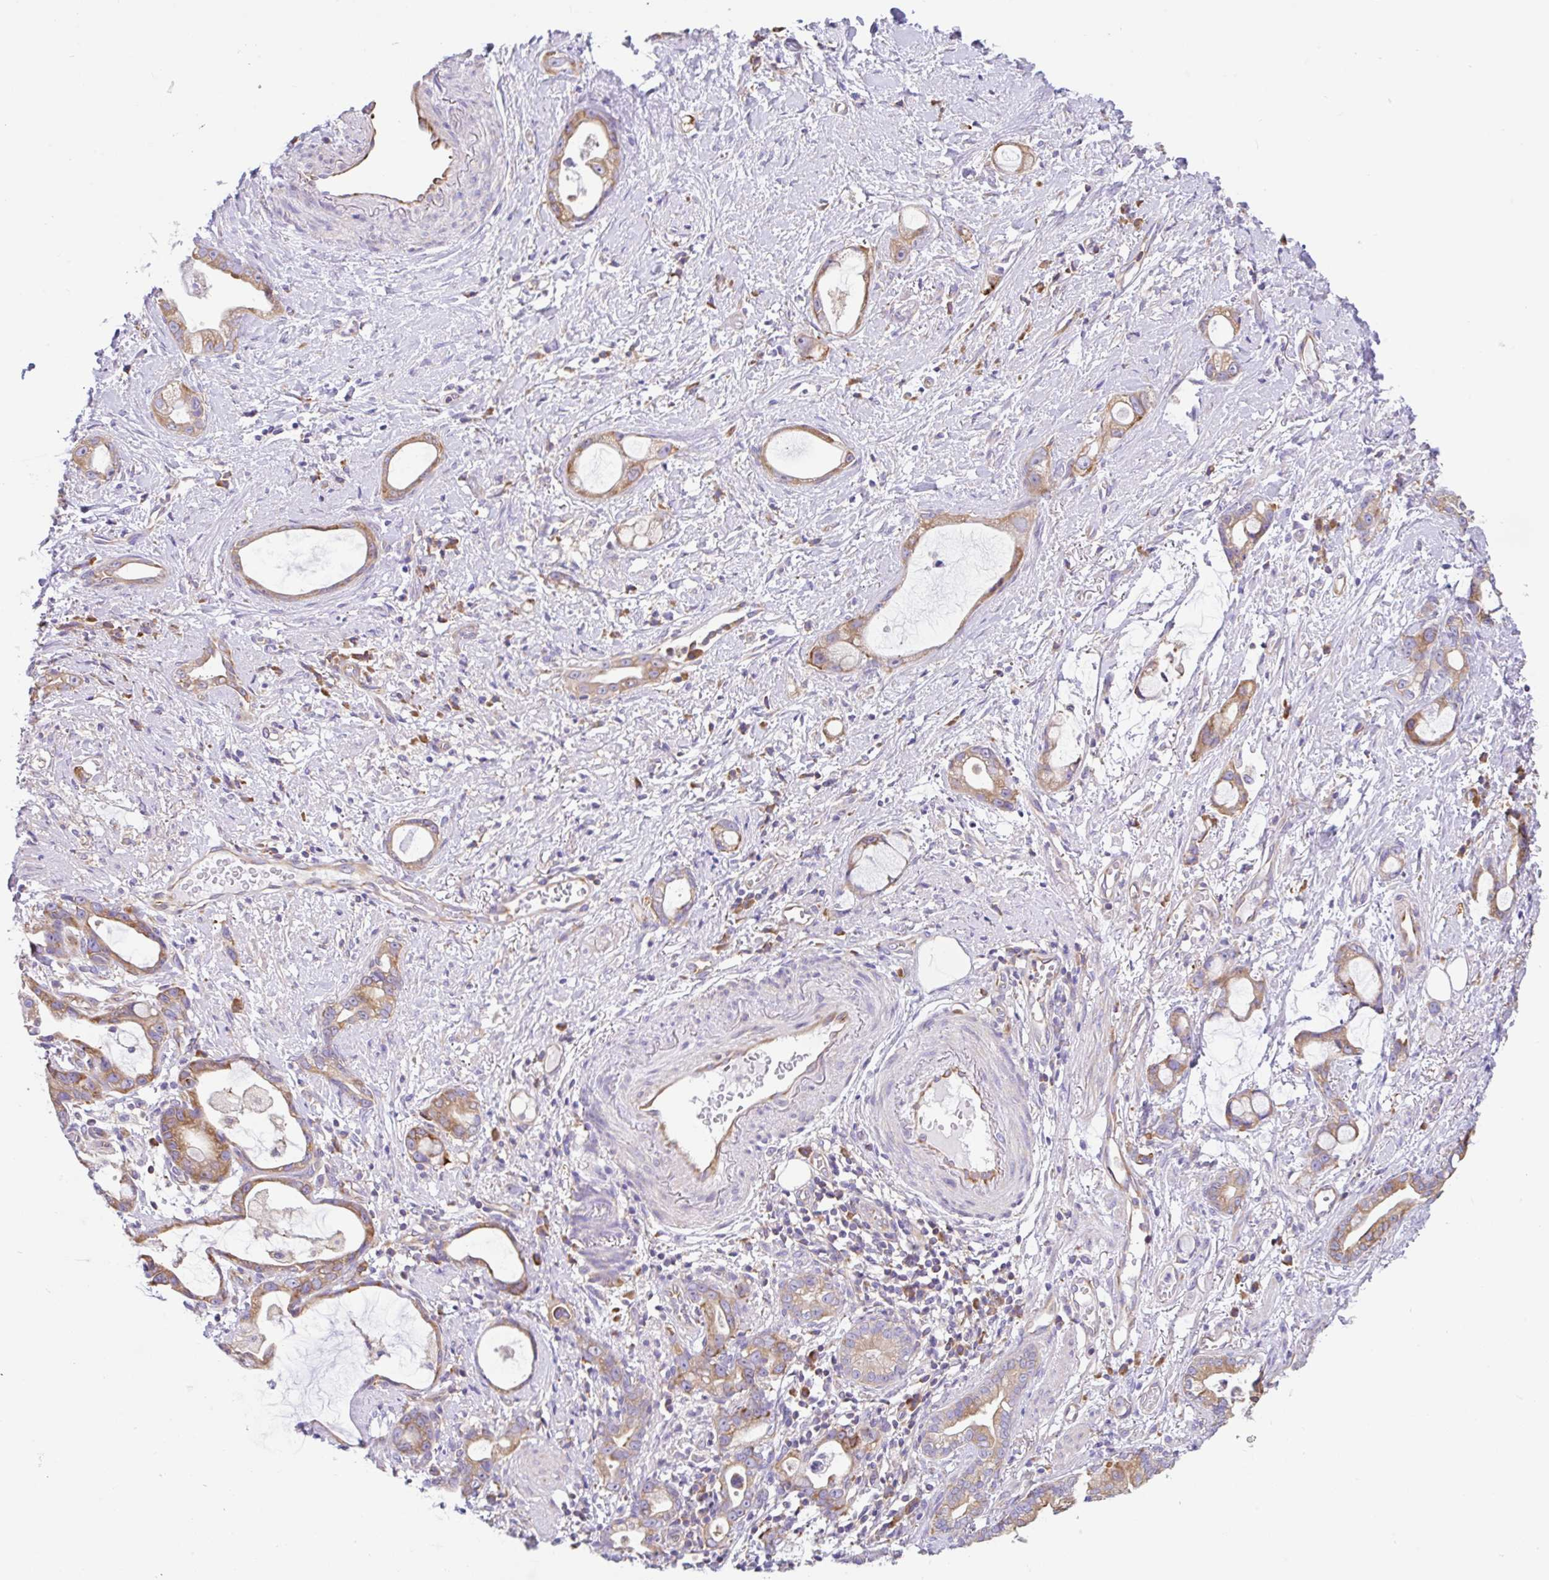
{"staining": {"intensity": "moderate", "quantity": ">75%", "location": "cytoplasmic/membranous"}, "tissue": "stomach cancer", "cell_type": "Tumor cells", "image_type": "cancer", "snomed": [{"axis": "morphology", "description": "Adenocarcinoma, NOS"}, {"axis": "topography", "description": "Stomach"}], "caption": "Adenocarcinoma (stomach) stained for a protein (brown) shows moderate cytoplasmic/membranous positive staining in about >75% of tumor cells.", "gene": "GFPT2", "patient": {"sex": "male", "age": 55}}